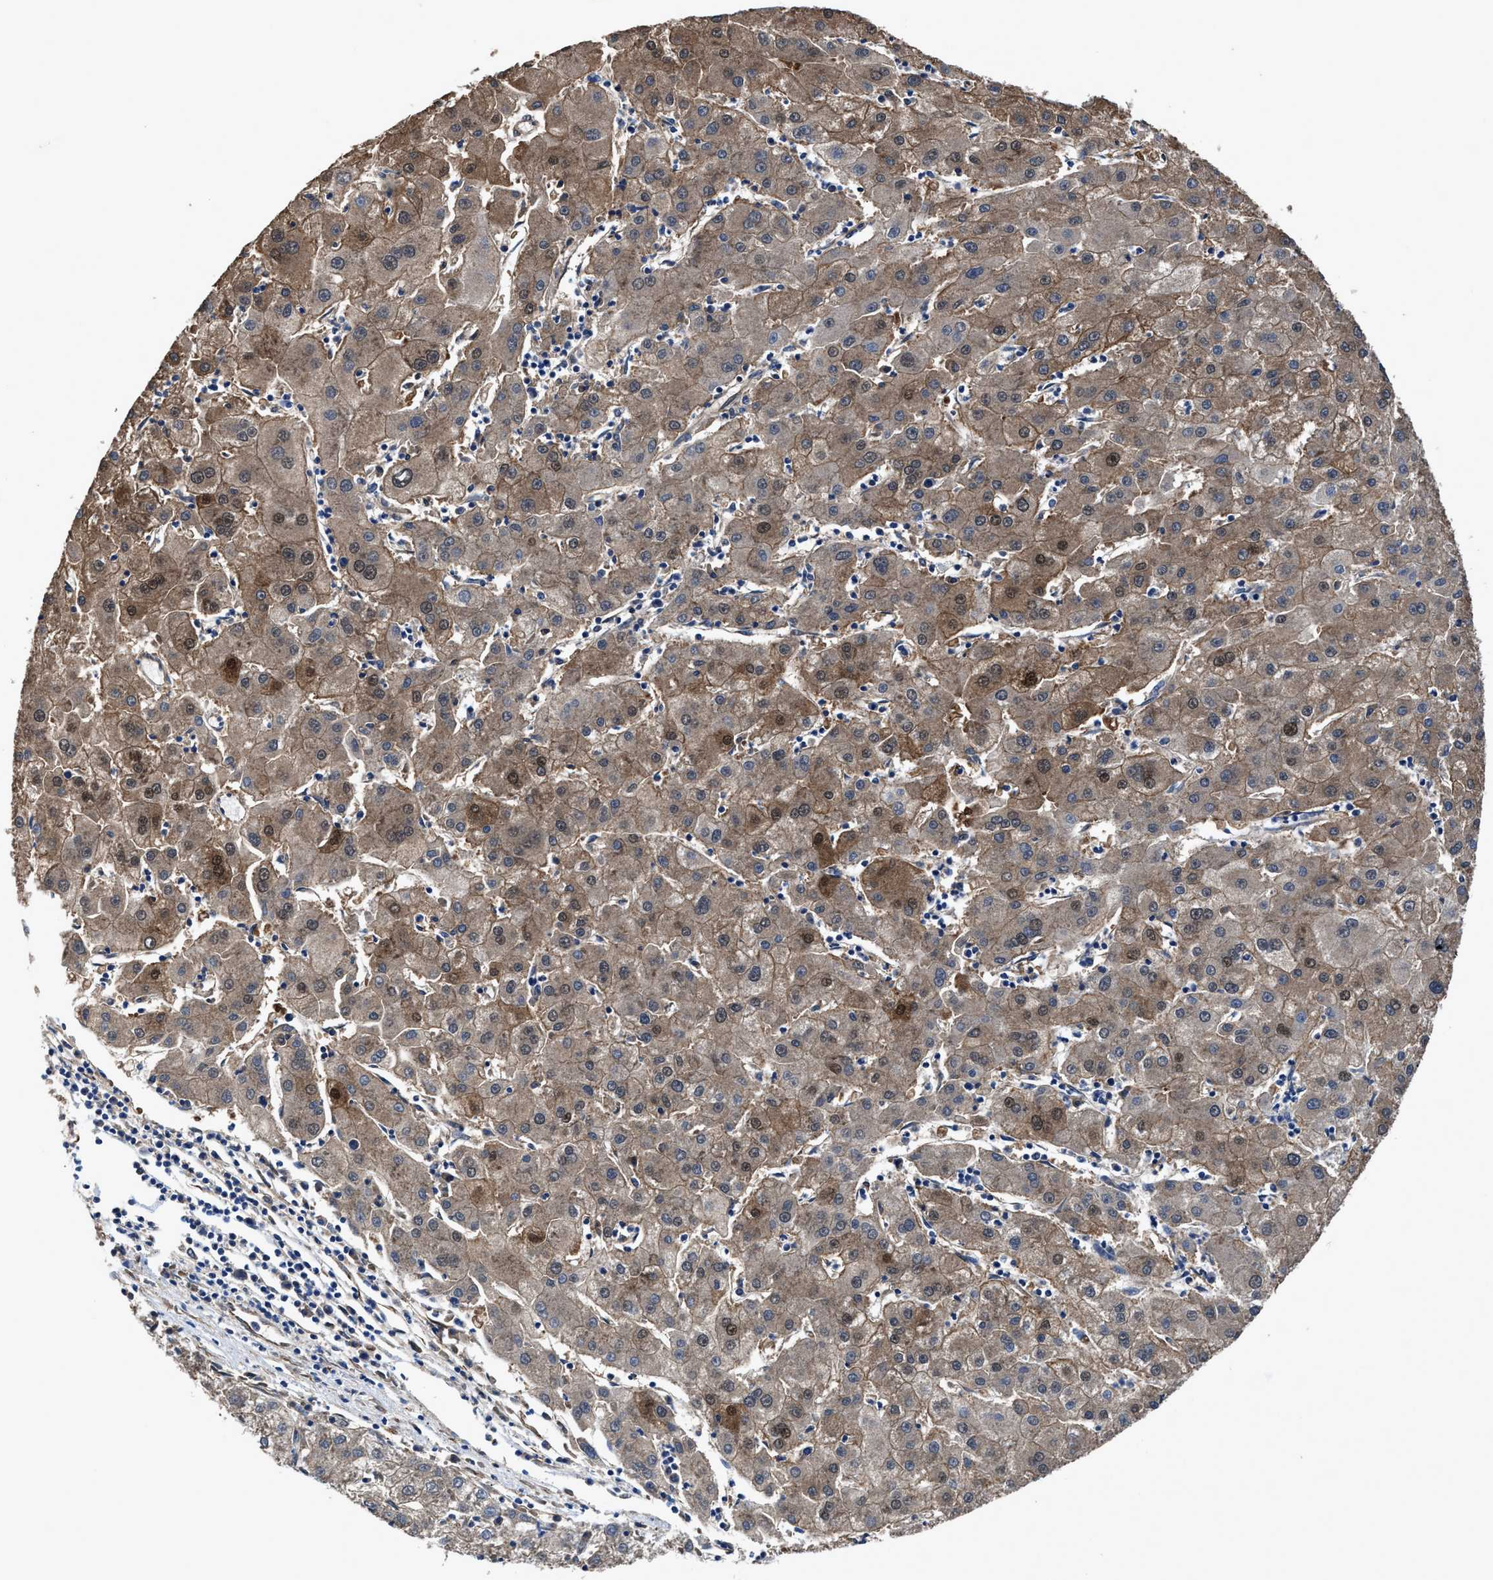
{"staining": {"intensity": "moderate", "quantity": ">75%", "location": "cytoplasmic/membranous"}, "tissue": "liver cancer", "cell_type": "Tumor cells", "image_type": "cancer", "snomed": [{"axis": "morphology", "description": "Carcinoma, Hepatocellular, NOS"}, {"axis": "topography", "description": "Liver"}], "caption": "Immunohistochemistry of human liver cancer (hepatocellular carcinoma) reveals medium levels of moderate cytoplasmic/membranous staining in about >75% of tumor cells.", "gene": "IDNK", "patient": {"sex": "male", "age": 72}}